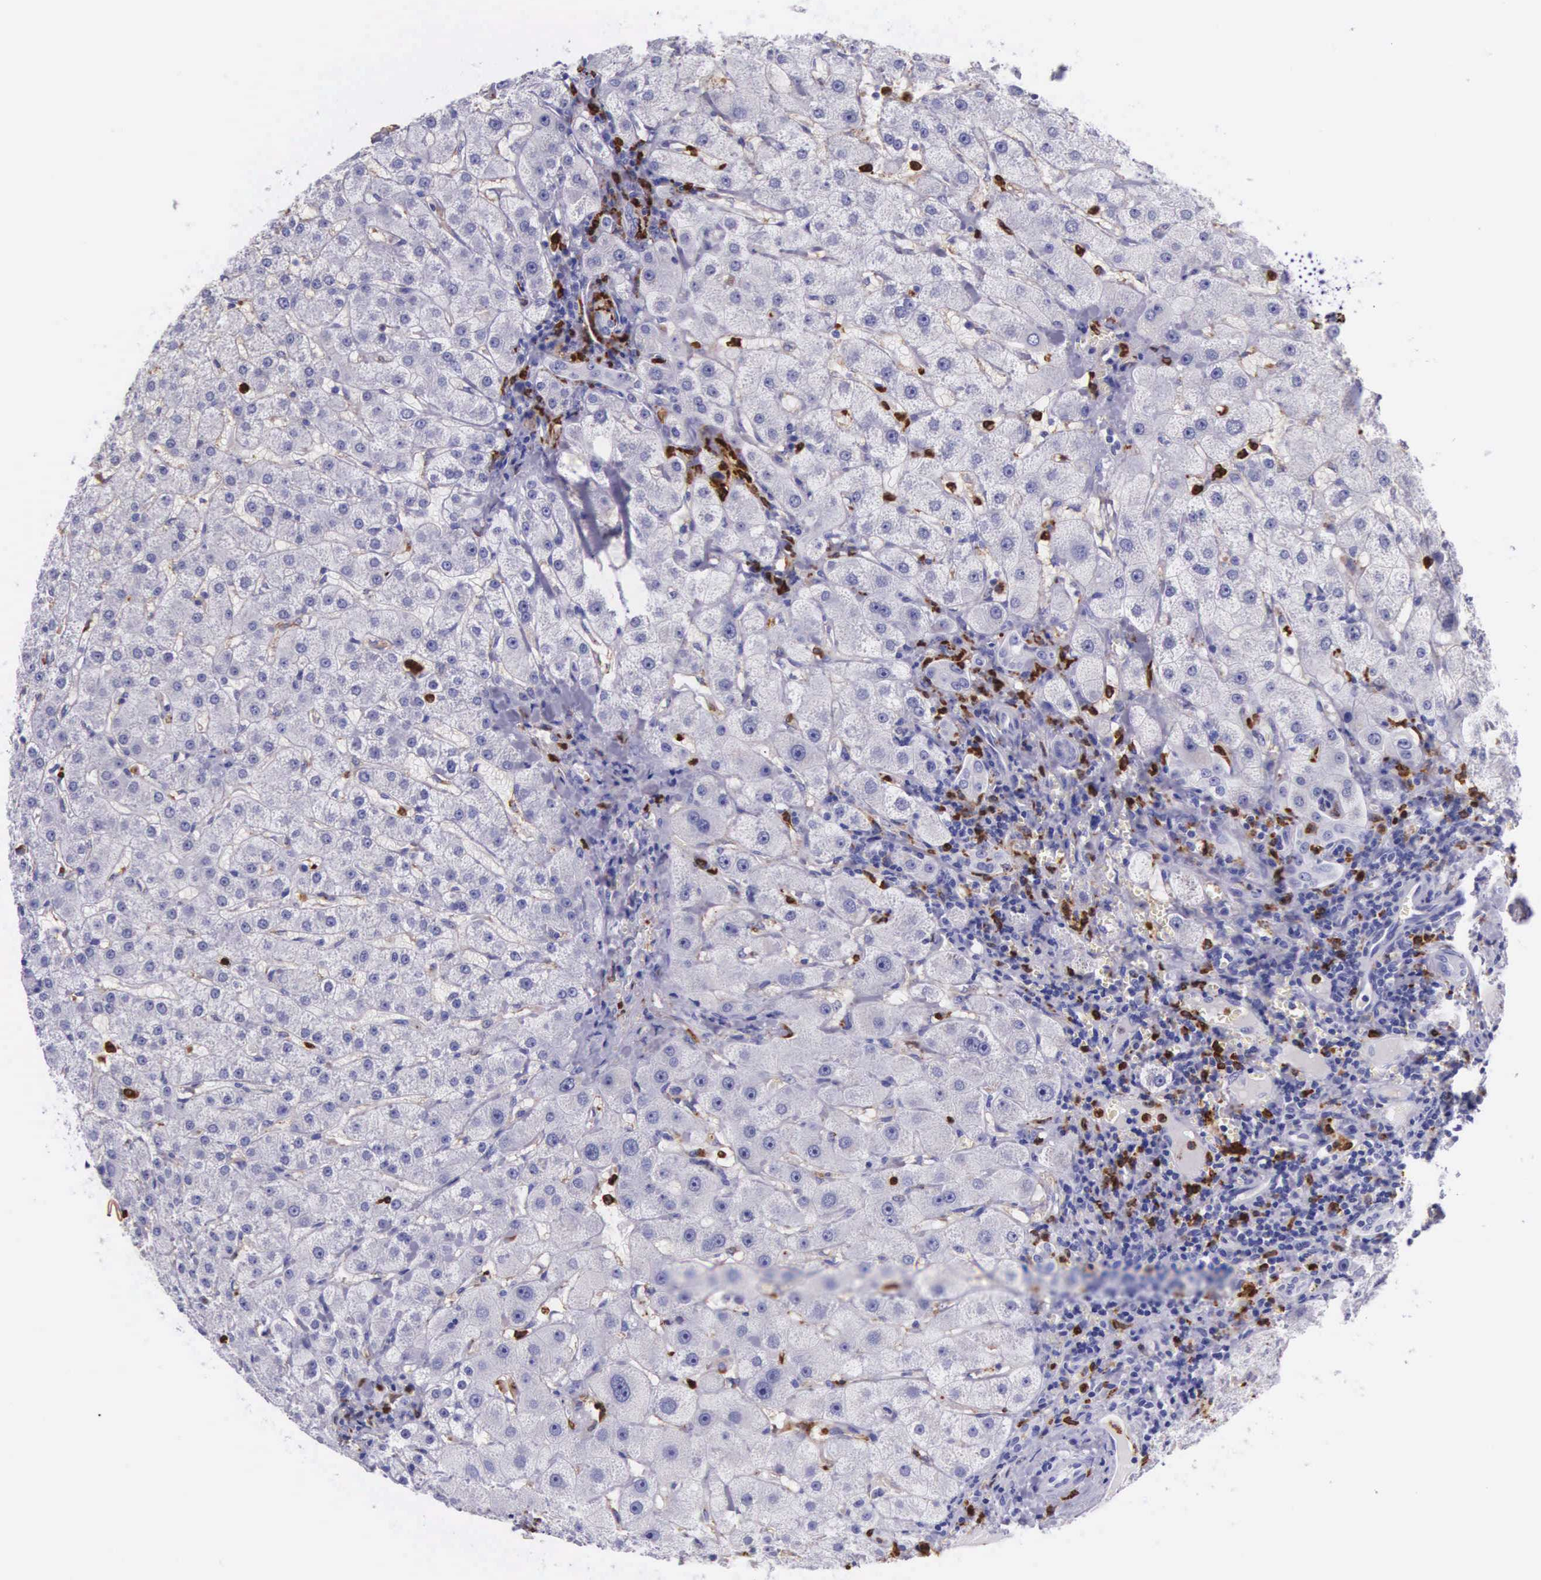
{"staining": {"intensity": "negative", "quantity": "none", "location": "none"}, "tissue": "liver", "cell_type": "Cholangiocytes", "image_type": "normal", "snomed": [{"axis": "morphology", "description": "Normal tissue, NOS"}, {"axis": "topography", "description": "Liver"}], "caption": "Liver stained for a protein using immunohistochemistry (IHC) displays no positivity cholangiocytes.", "gene": "FCN1", "patient": {"sex": "female", "age": 79}}